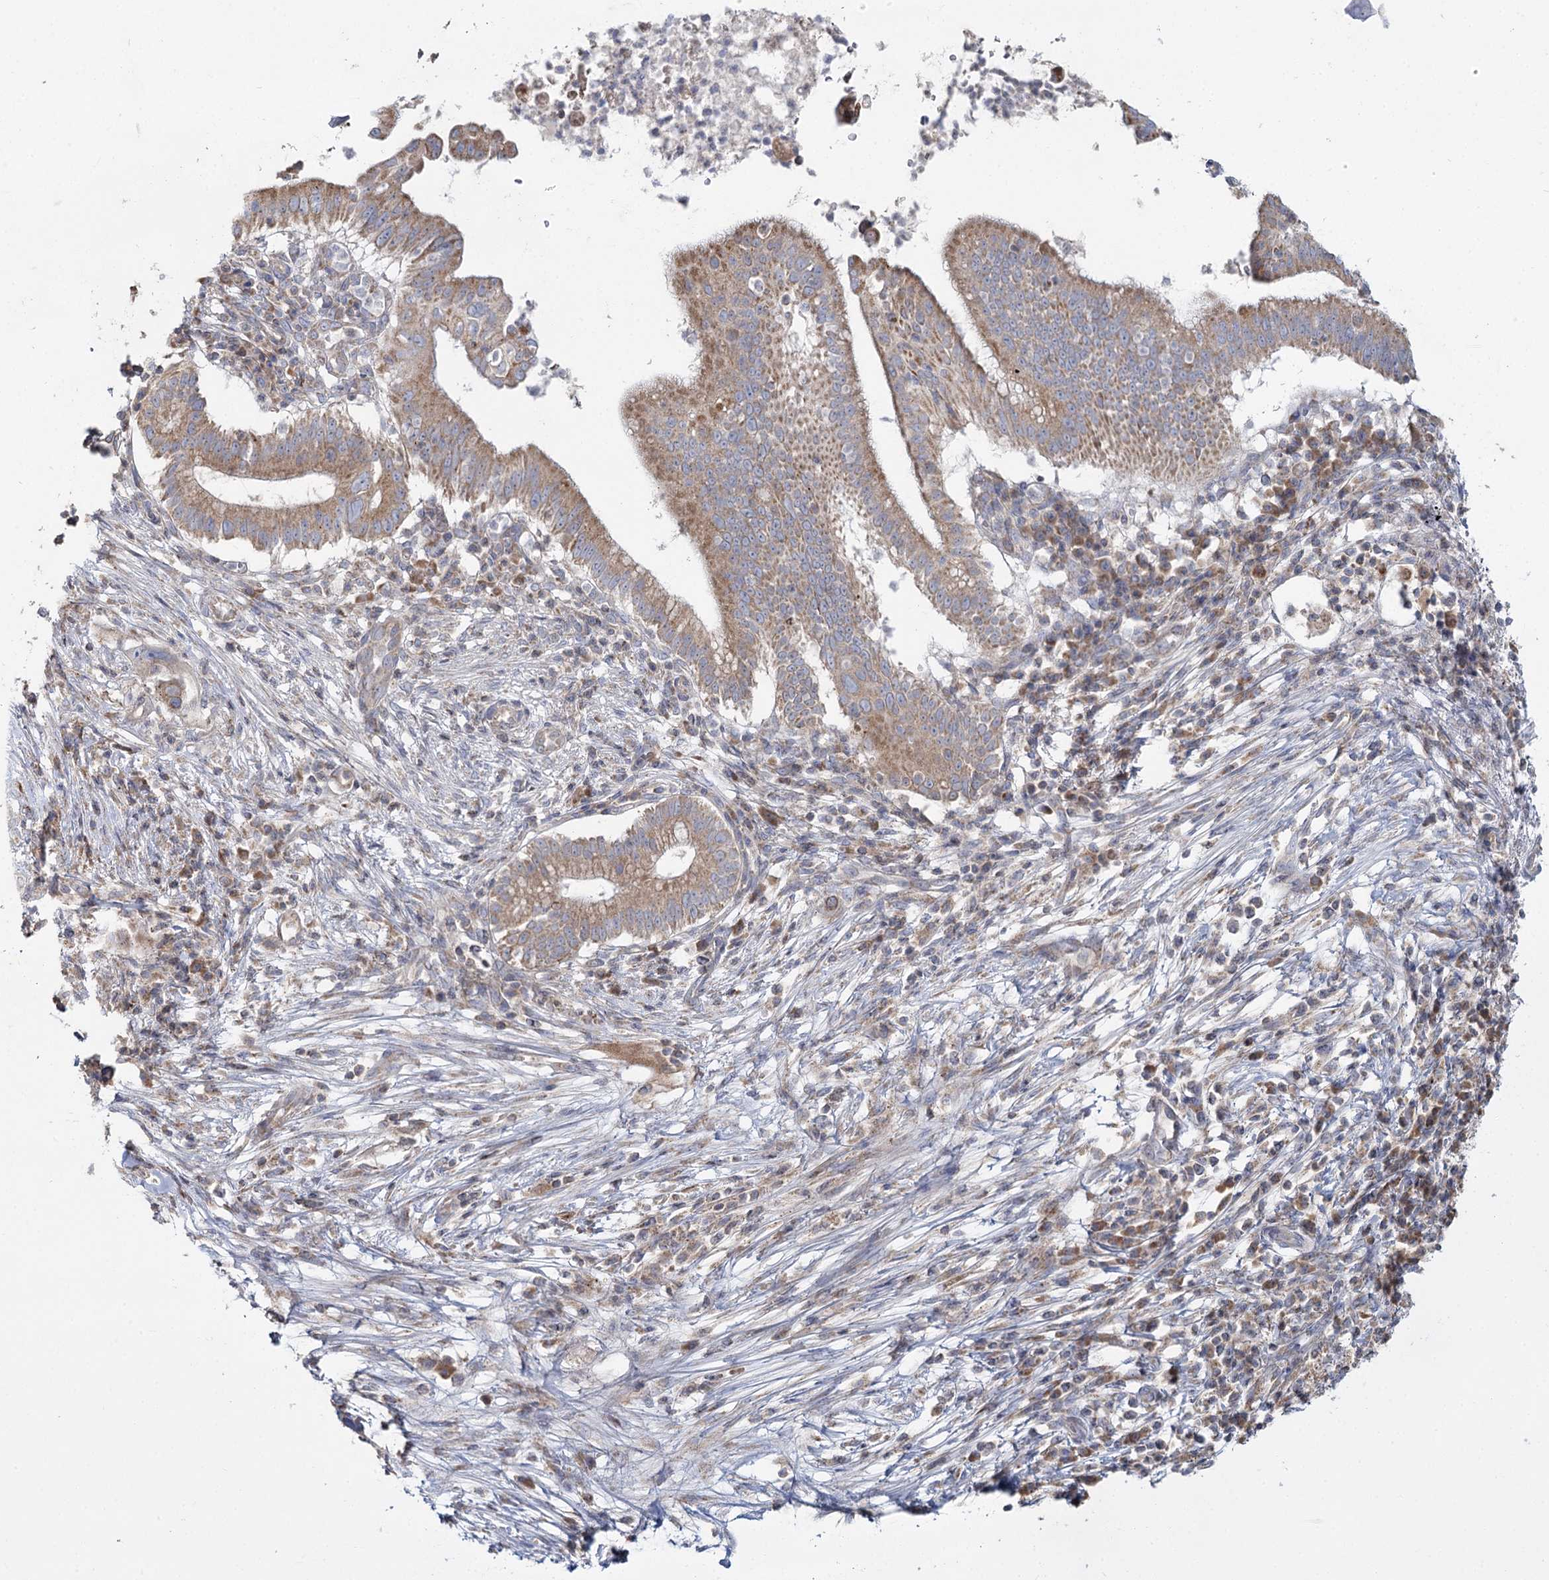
{"staining": {"intensity": "moderate", "quantity": ">75%", "location": "cytoplasmic/membranous"}, "tissue": "pancreatic cancer", "cell_type": "Tumor cells", "image_type": "cancer", "snomed": [{"axis": "morphology", "description": "Adenocarcinoma, NOS"}, {"axis": "topography", "description": "Pancreas"}], "caption": "This micrograph displays adenocarcinoma (pancreatic) stained with immunohistochemistry (IHC) to label a protein in brown. The cytoplasmic/membranous of tumor cells show moderate positivity for the protein. Nuclei are counter-stained blue.", "gene": "ACOX2", "patient": {"sex": "male", "age": 68}}